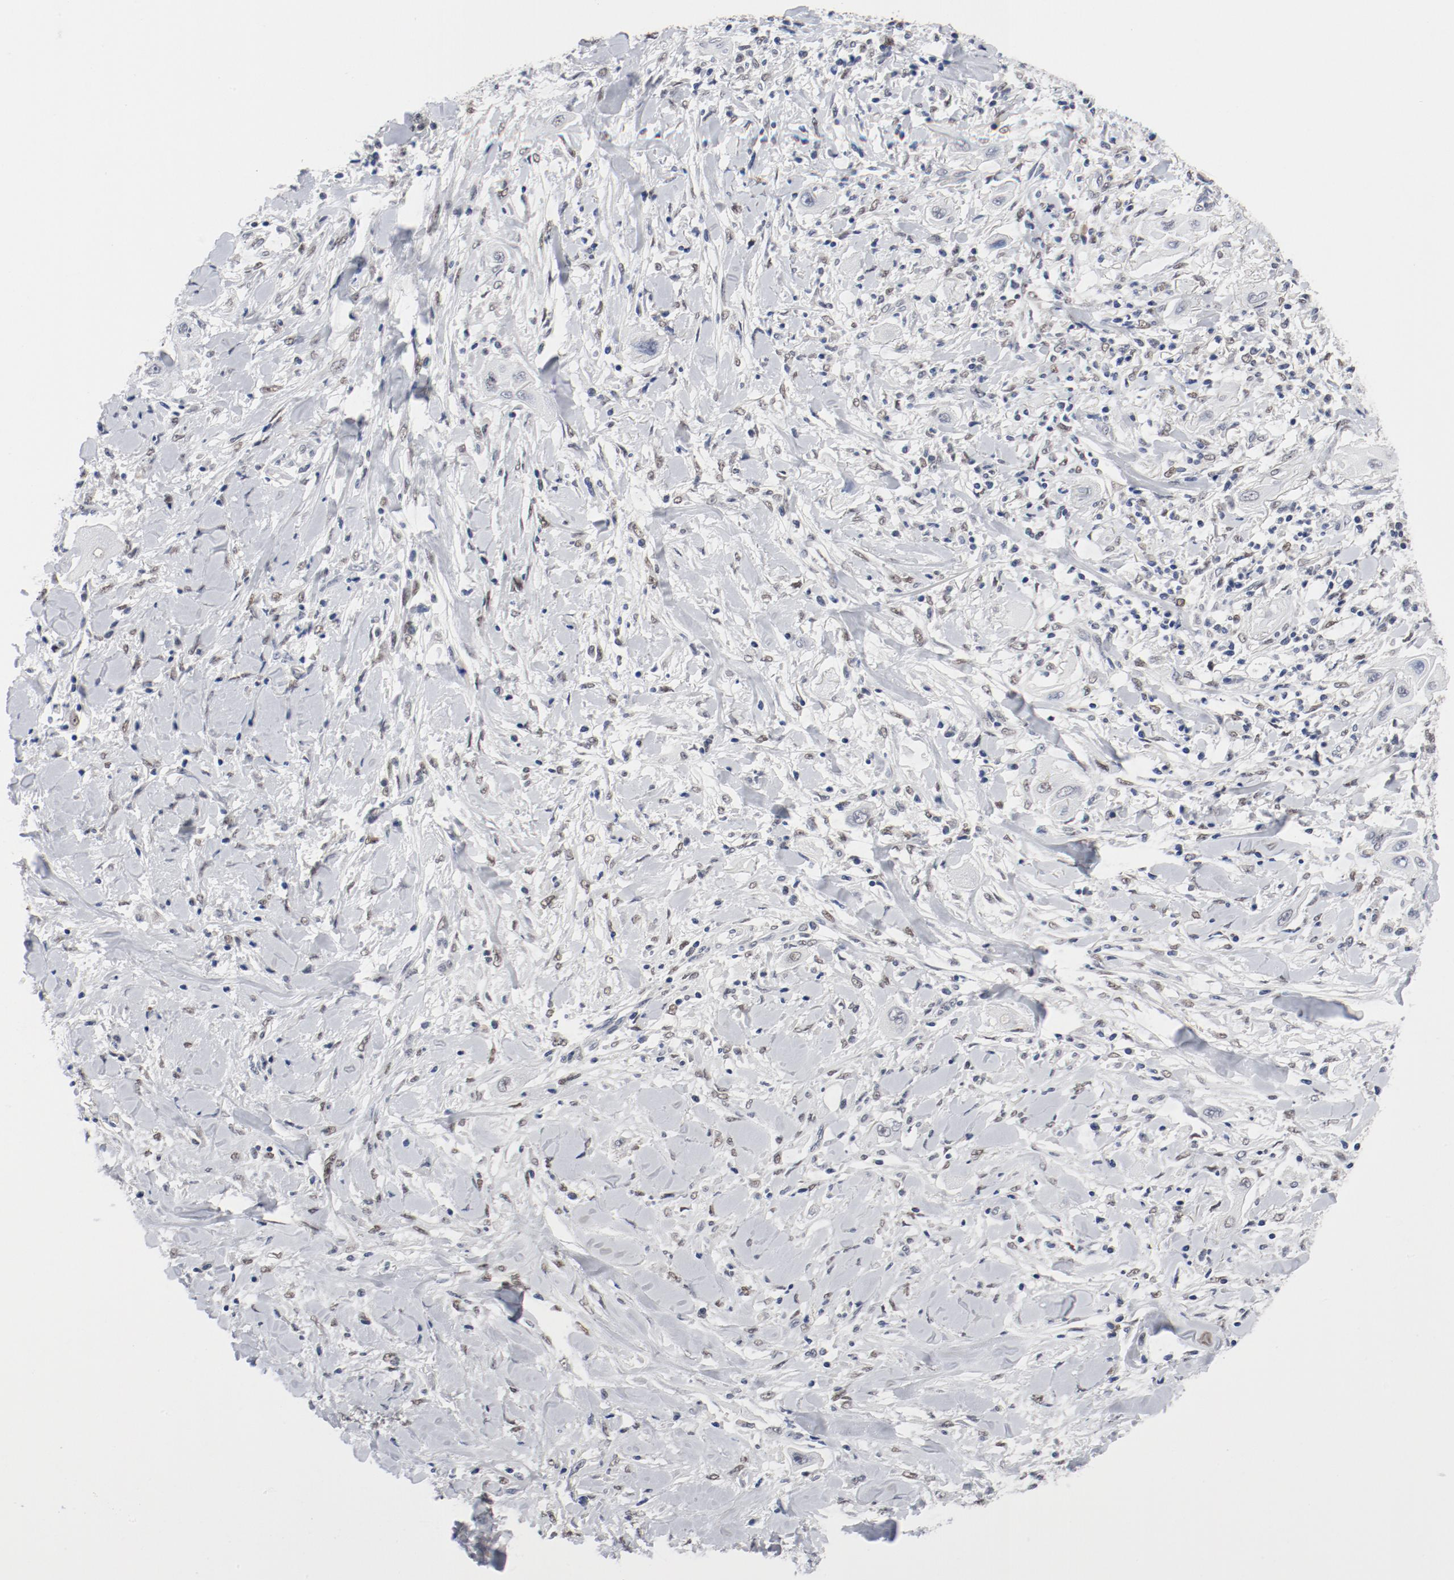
{"staining": {"intensity": "negative", "quantity": "none", "location": "none"}, "tissue": "lung cancer", "cell_type": "Tumor cells", "image_type": "cancer", "snomed": [{"axis": "morphology", "description": "Squamous cell carcinoma, NOS"}, {"axis": "topography", "description": "Lung"}], "caption": "The photomicrograph exhibits no significant positivity in tumor cells of lung cancer.", "gene": "ARNT", "patient": {"sex": "female", "age": 47}}